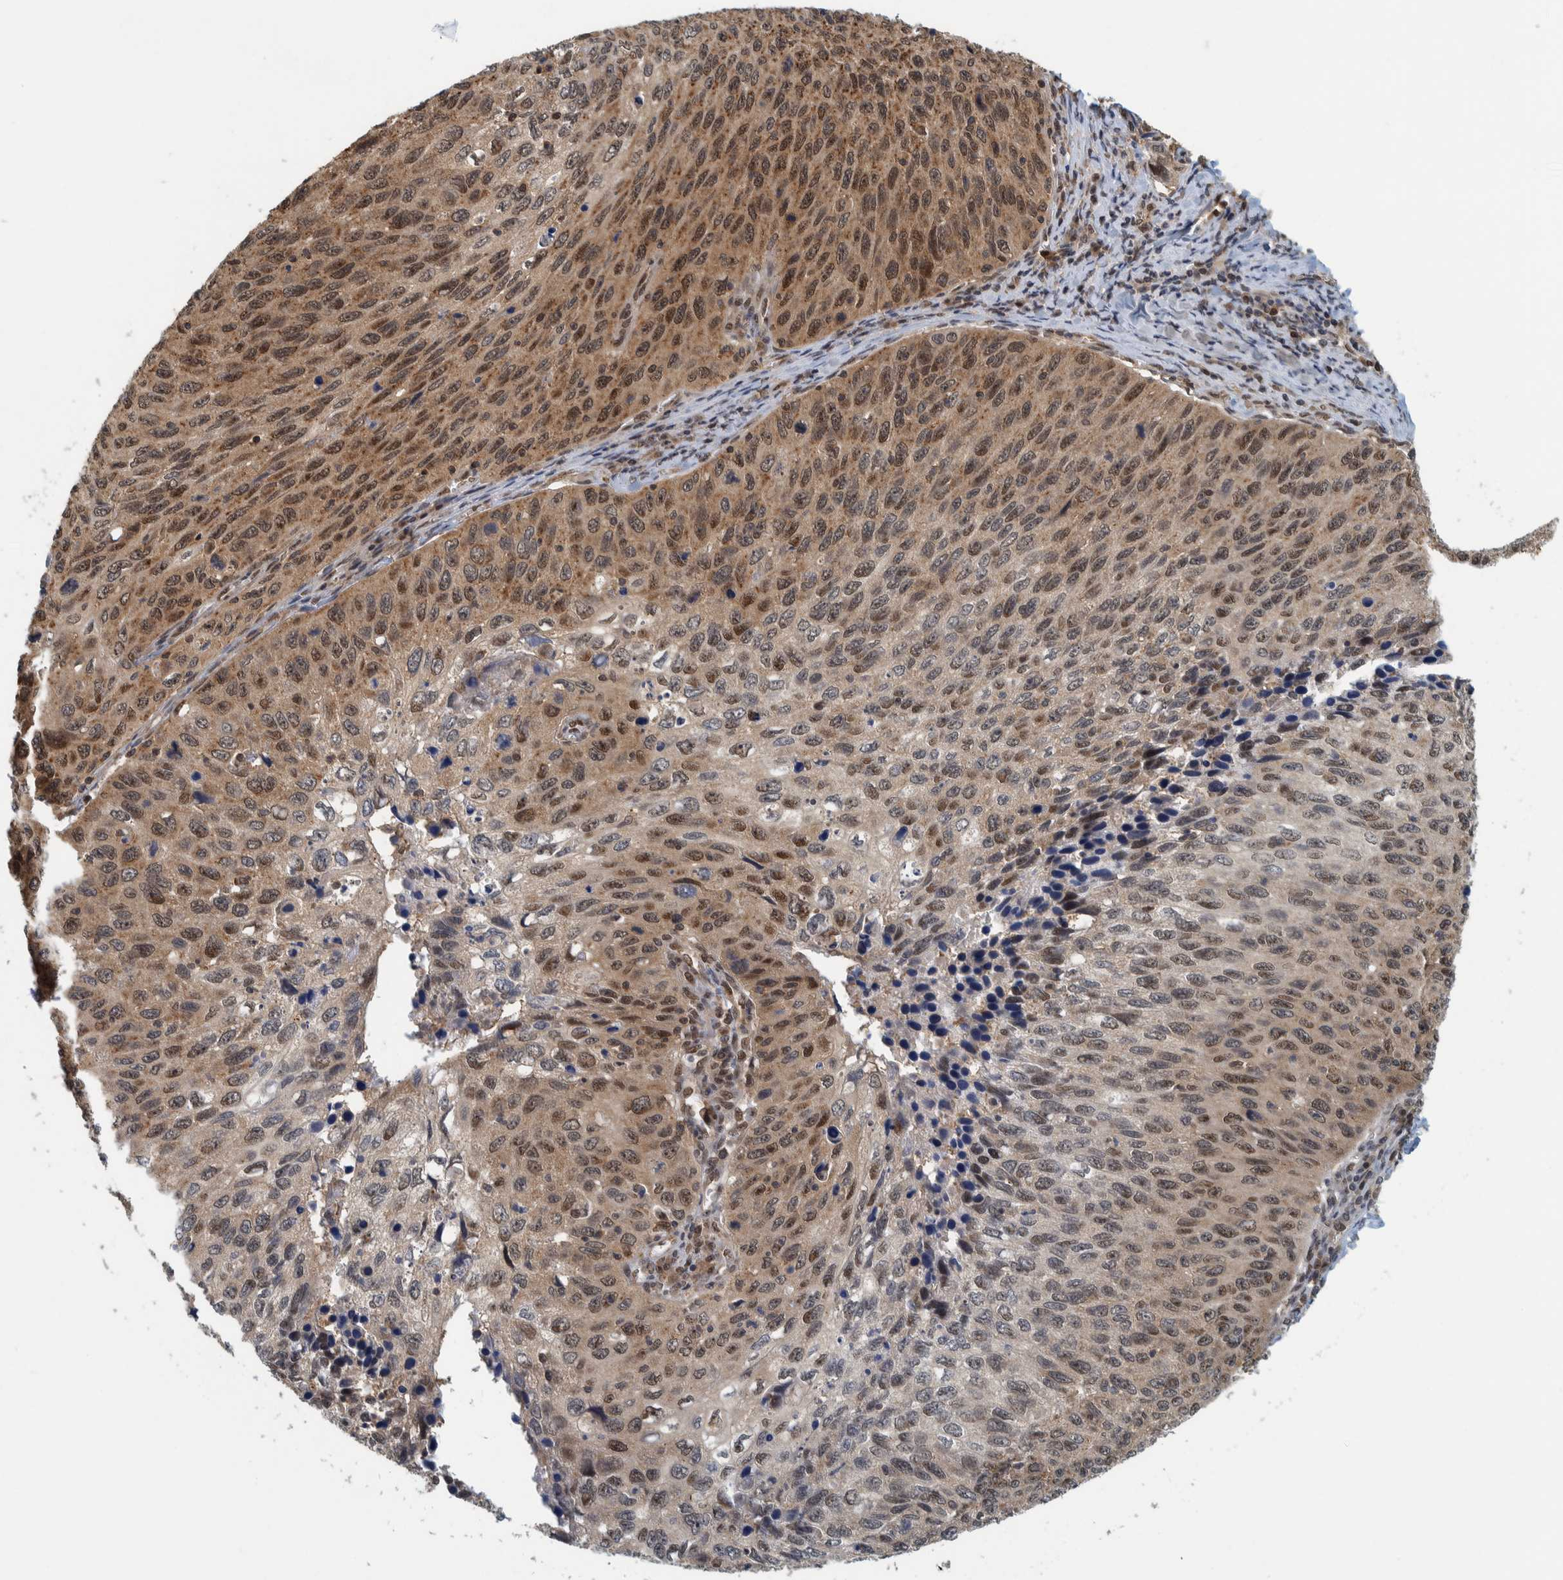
{"staining": {"intensity": "moderate", "quantity": ">75%", "location": "cytoplasmic/membranous,nuclear"}, "tissue": "cervical cancer", "cell_type": "Tumor cells", "image_type": "cancer", "snomed": [{"axis": "morphology", "description": "Squamous cell carcinoma, NOS"}, {"axis": "topography", "description": "Cervix"}], "caption": "Cervical cancer (squamous cell carcinoma) stained with DAB (3,3'-diaminobenzidine) IHC reveals medium levels of moderate cytoplasmic/membranous and nuclear staining in about >75% of tumor cells.", "gene": "COPS3", "patient": {"sex": "female", "age": 53}}